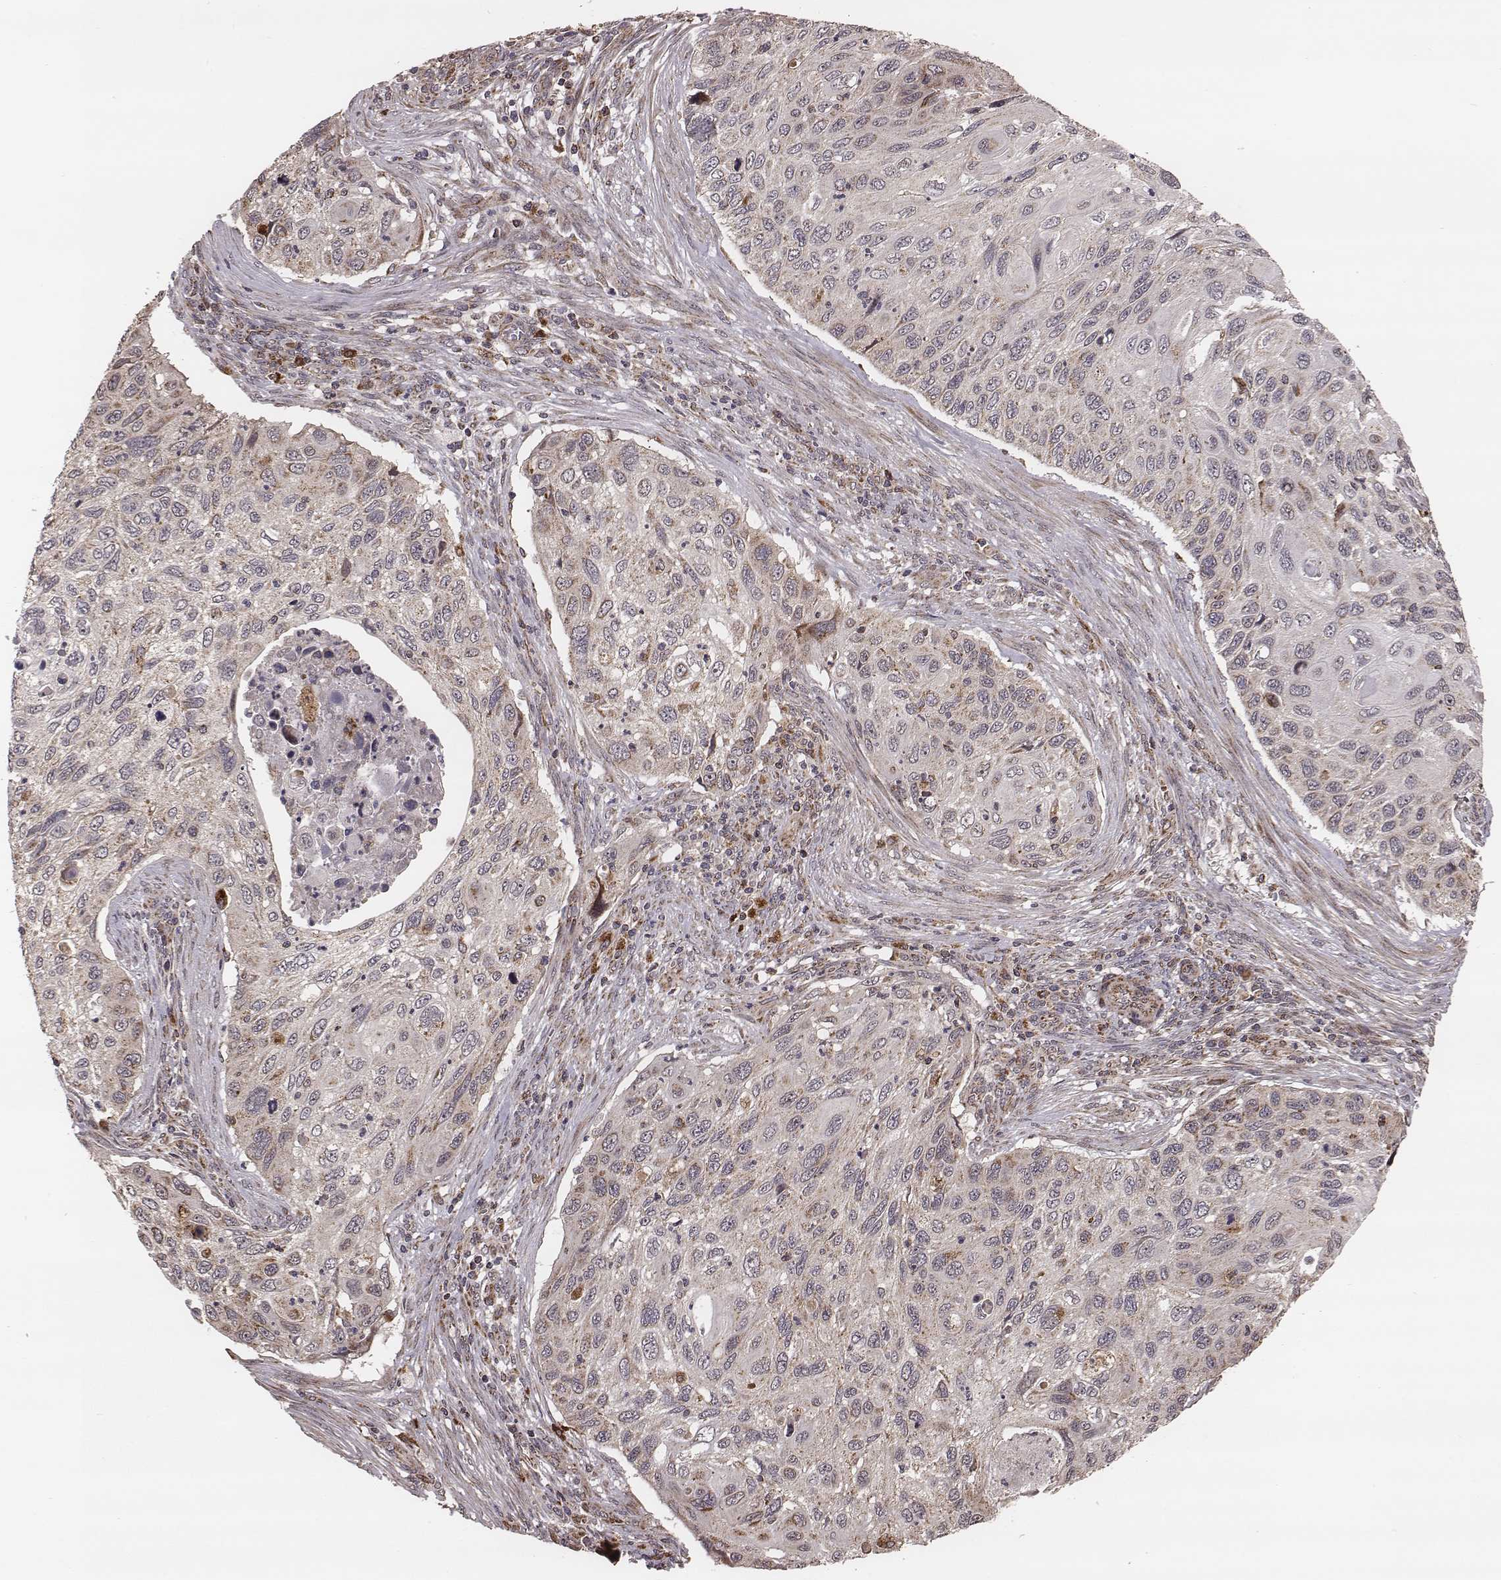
{"staining": {"intensity": "weak", "quantity": "<25%", "location": "cytoplasmic/membranous"}, "tissue": "cervical cancer", "cell_type": "Tumor cells", "image_type": "cancer", "snomed": [{"axis": "morphology", "description": "Squamous cell carcinoma, NOS"}, {"axis": "topography", "description": "Cervix"}], "caption": "Tumor cells show no significant expression in cervical squamous cell carcinoma. The staining was performed using DAB to visualize the protein expression in brown, while the nuclei were stained in blue with hematoxylin (Magnification: 20x).", "gene": "ZDHHC21", "patient": {"sex": "female", "age": 70}}